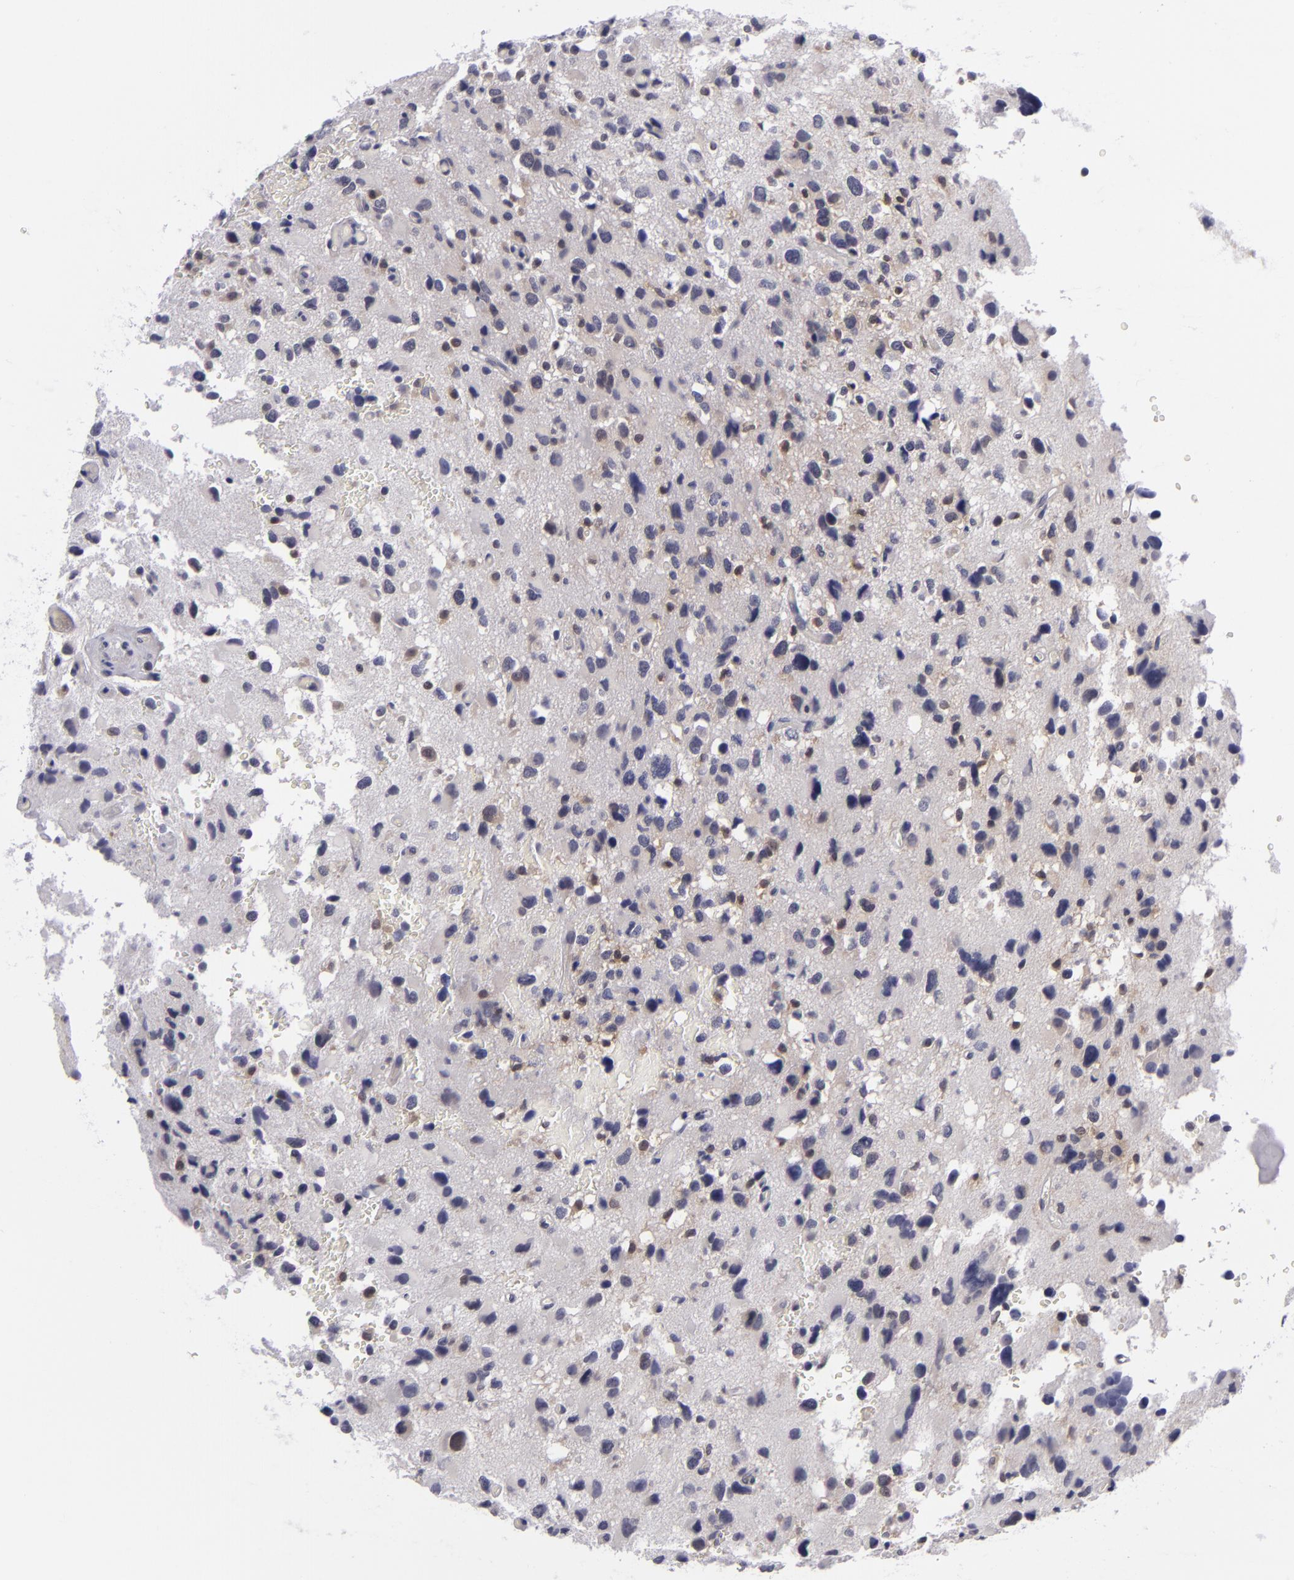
{"staining": {"intensity": "weak", "quantity": "<25%", "location": "cytoplasmic/membranous"}, "tissue": "glioma", "cell_type": "Tumor cells", "image_type": "cancer", "snomed": [{"axis": "morphology", "description": "Glioma, malignant, High grade"}, {"axis": "topography", "description": "Brain"}], "caption": "This is an immunohistochemistry (IHC) histopathology image of malignant glioma (high-grade). There is no positivity in tumor cells.", "gene": "BCL10", "patient": {"sex": "male", "age": 69}}